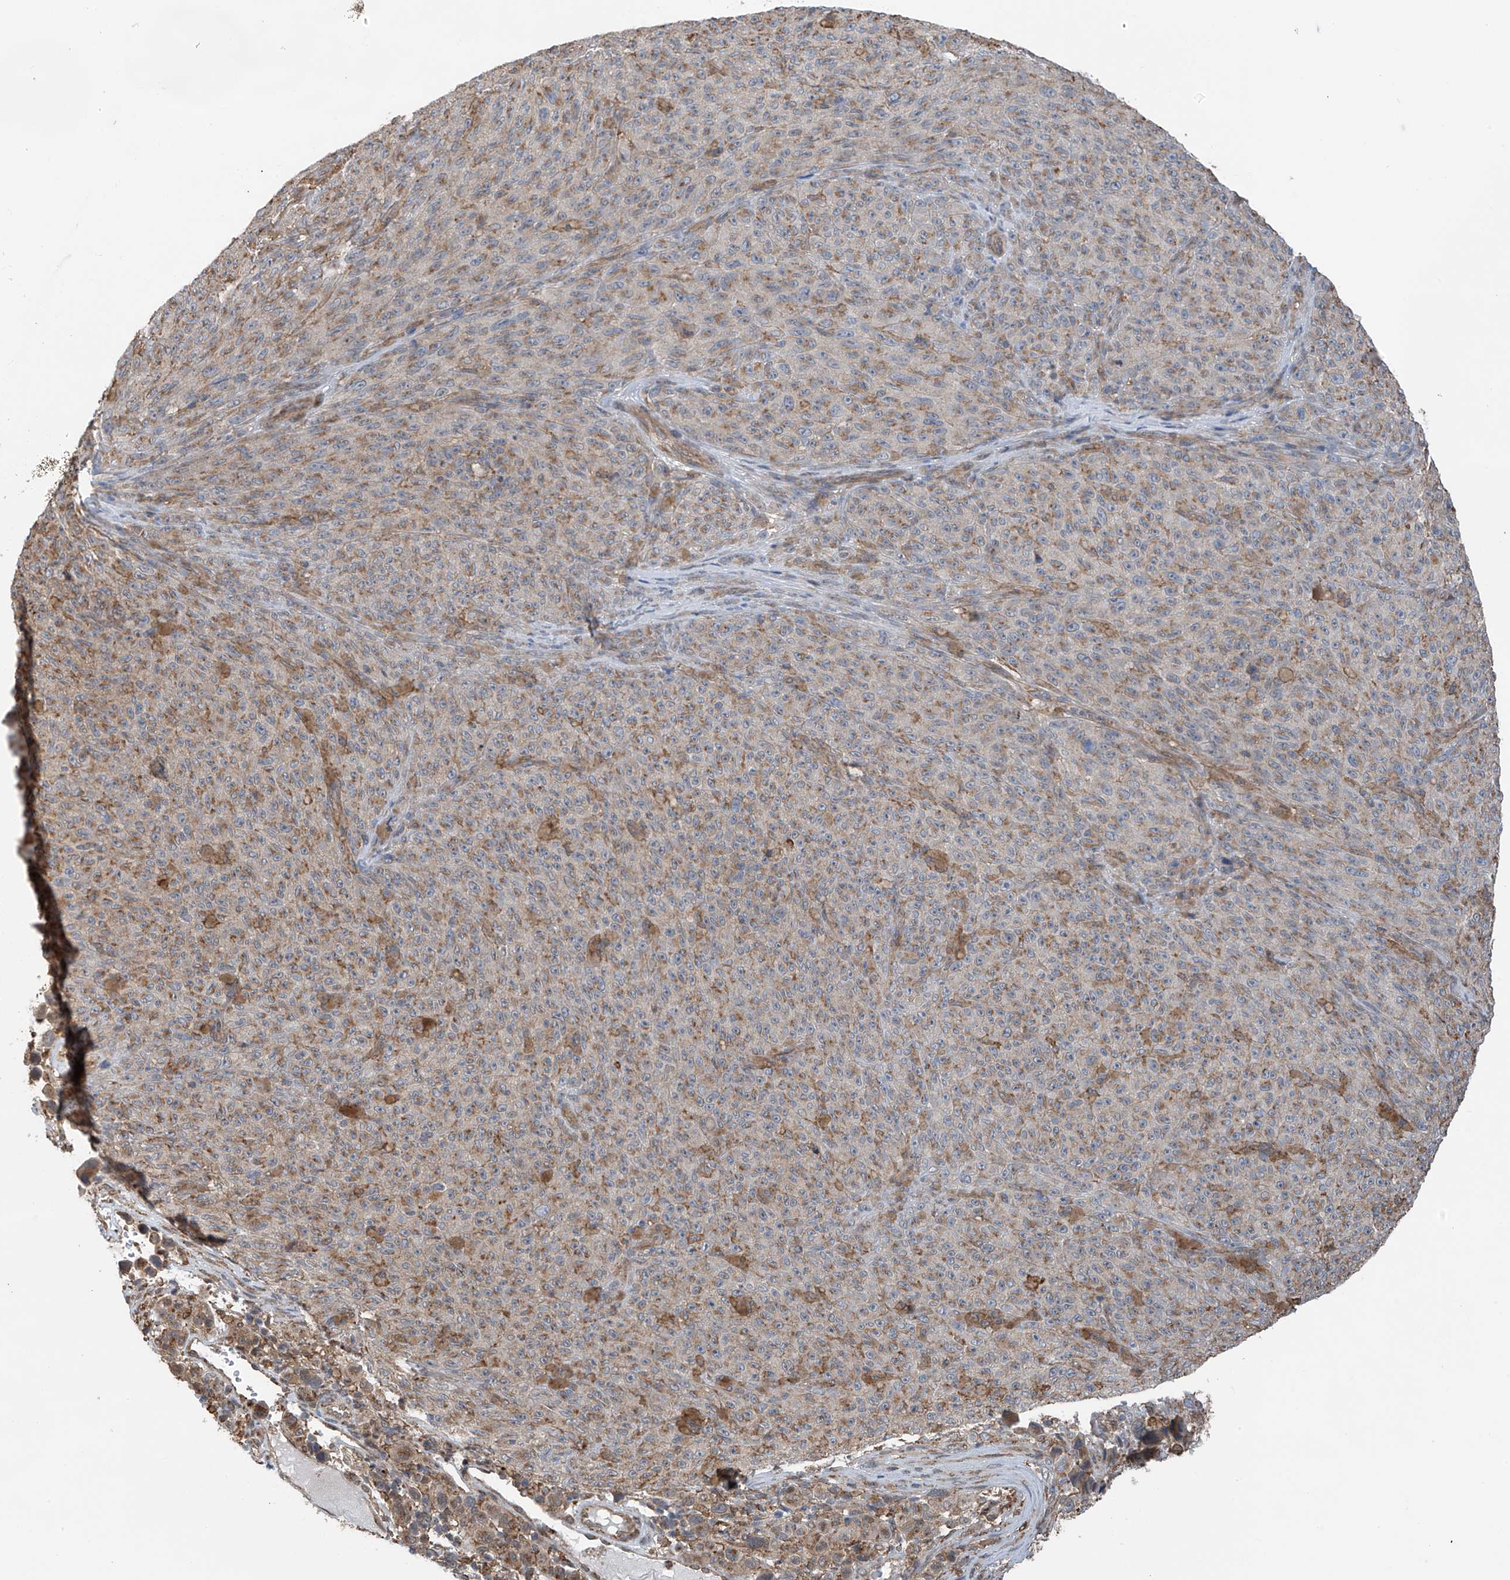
{"staining": {"intensity": "weak", "quantity": "<25%", "location": "cytoplasmic/membranous"}, "tissue": "melanoma", "cell_type": "Tumor cells", "image_type": "cancer", "snomed": [{"axis": "morphology", "description": "Malignant melanoma, NOS"}, {"axis": "topography", "description": "Skin"}], "caption": "The IHC image has no significant staining in tumor cells of malignant melanoma tissue. The staining was performed using DAB (3,3'-diaminobenzidine) to visualize the protein expression in brown, while the nuclei were stained in blue with hematoxylin (Magnification: 20x).", "gene": "ZNF189", "patient": {"sex": "female", "age": 82}}